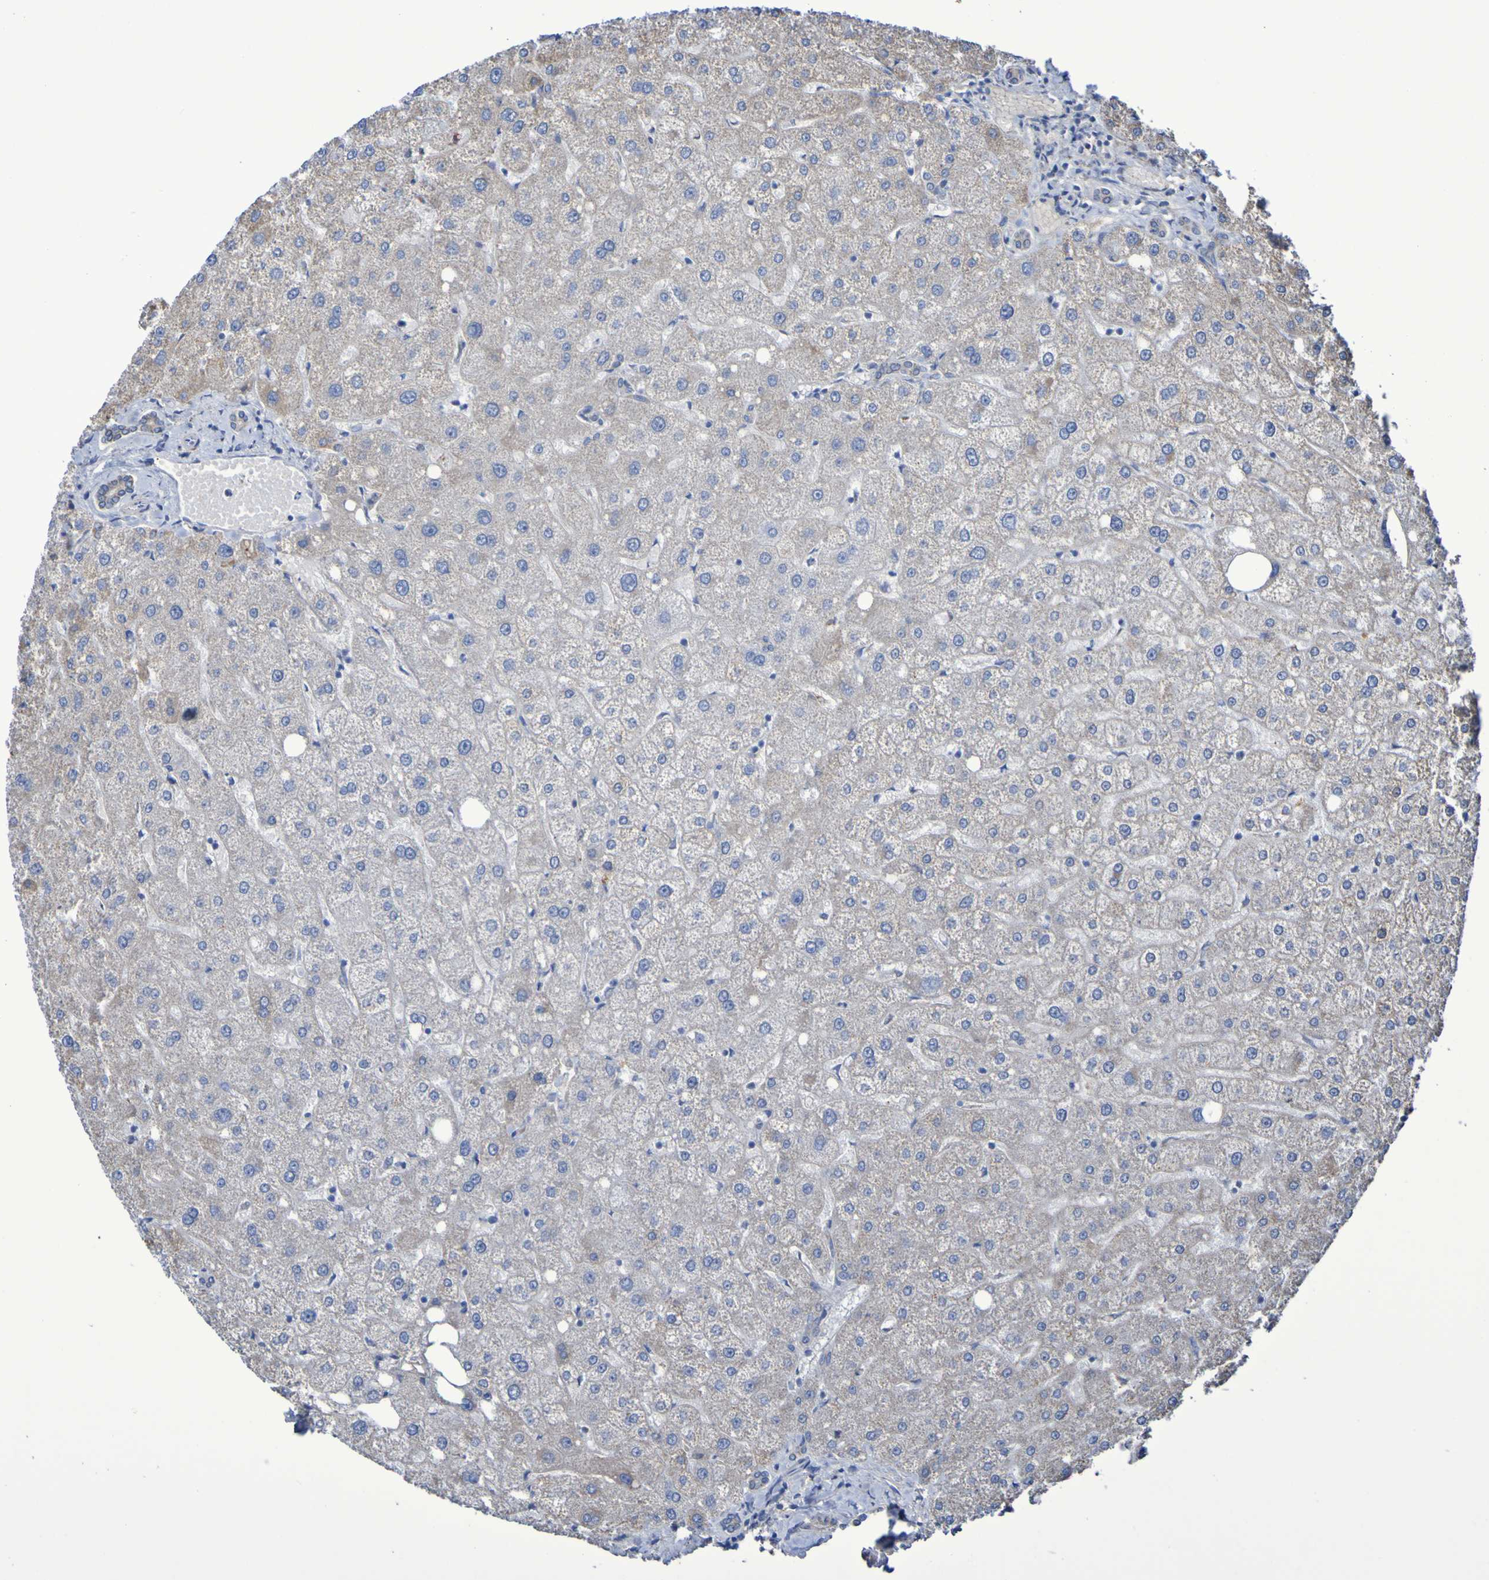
{"staining": {"intensity": "weak", "quantity": "<25%", "location": "cytoplasmic/membranous"}, "tissue": "liver", "cell_type": "Cholangiocytes", "image_type": "normal", "snomed": [{"axis": "morphology", "description": "Normal tissue, NOS"}, {"axis": "topography", "description": "Liver"}], "caption": "This is a micrograph of immunohistochemistry staining of normal liver, which shows no staining in cholangiocytes. (DAB immunohistochemistry (IHC) with hematoxylin counter stain).", "gene": "CNTN2", "patient": {"sex": "male", "age": 73}}